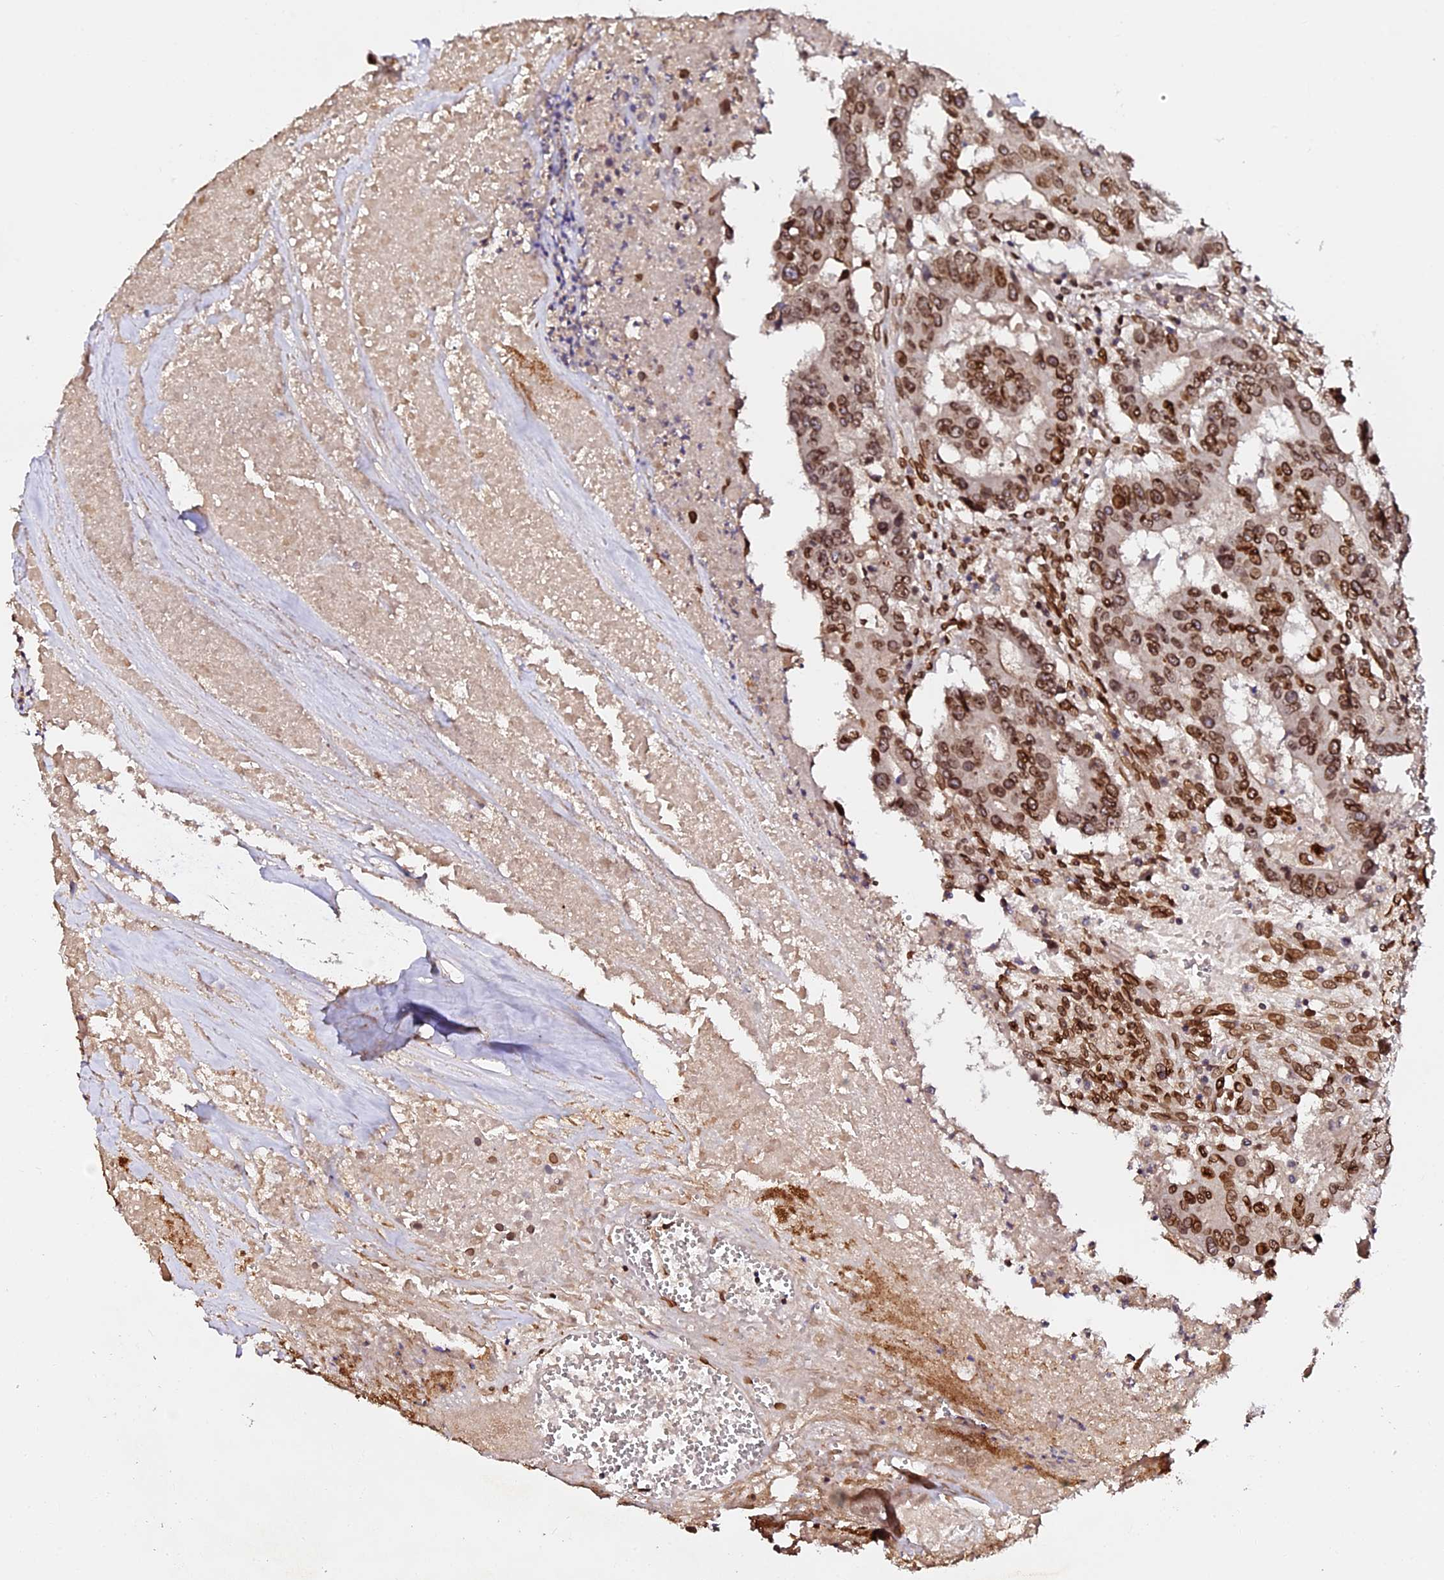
{"staining": {"intensity": "strong", "quantity": ">75%", "location": "cytoplasmic/membranous,nuclear"}, "tissue": "colorectal cancer", "cell_type": "Tumor cells", "image_type": "cancer", "snomed": [{"axis": "morphology", "description": "Adenocarcinoma, NOS"}, {"axis": "topography", "description": "Colon"}], "caption": "Colorectal cancer stained for a protein exhibits strong cytoplasmic/membranous and nuclear positivity in tumor cells.", "gene": "ANAPC5", "patient": {"sex": "male", "age": 77}}